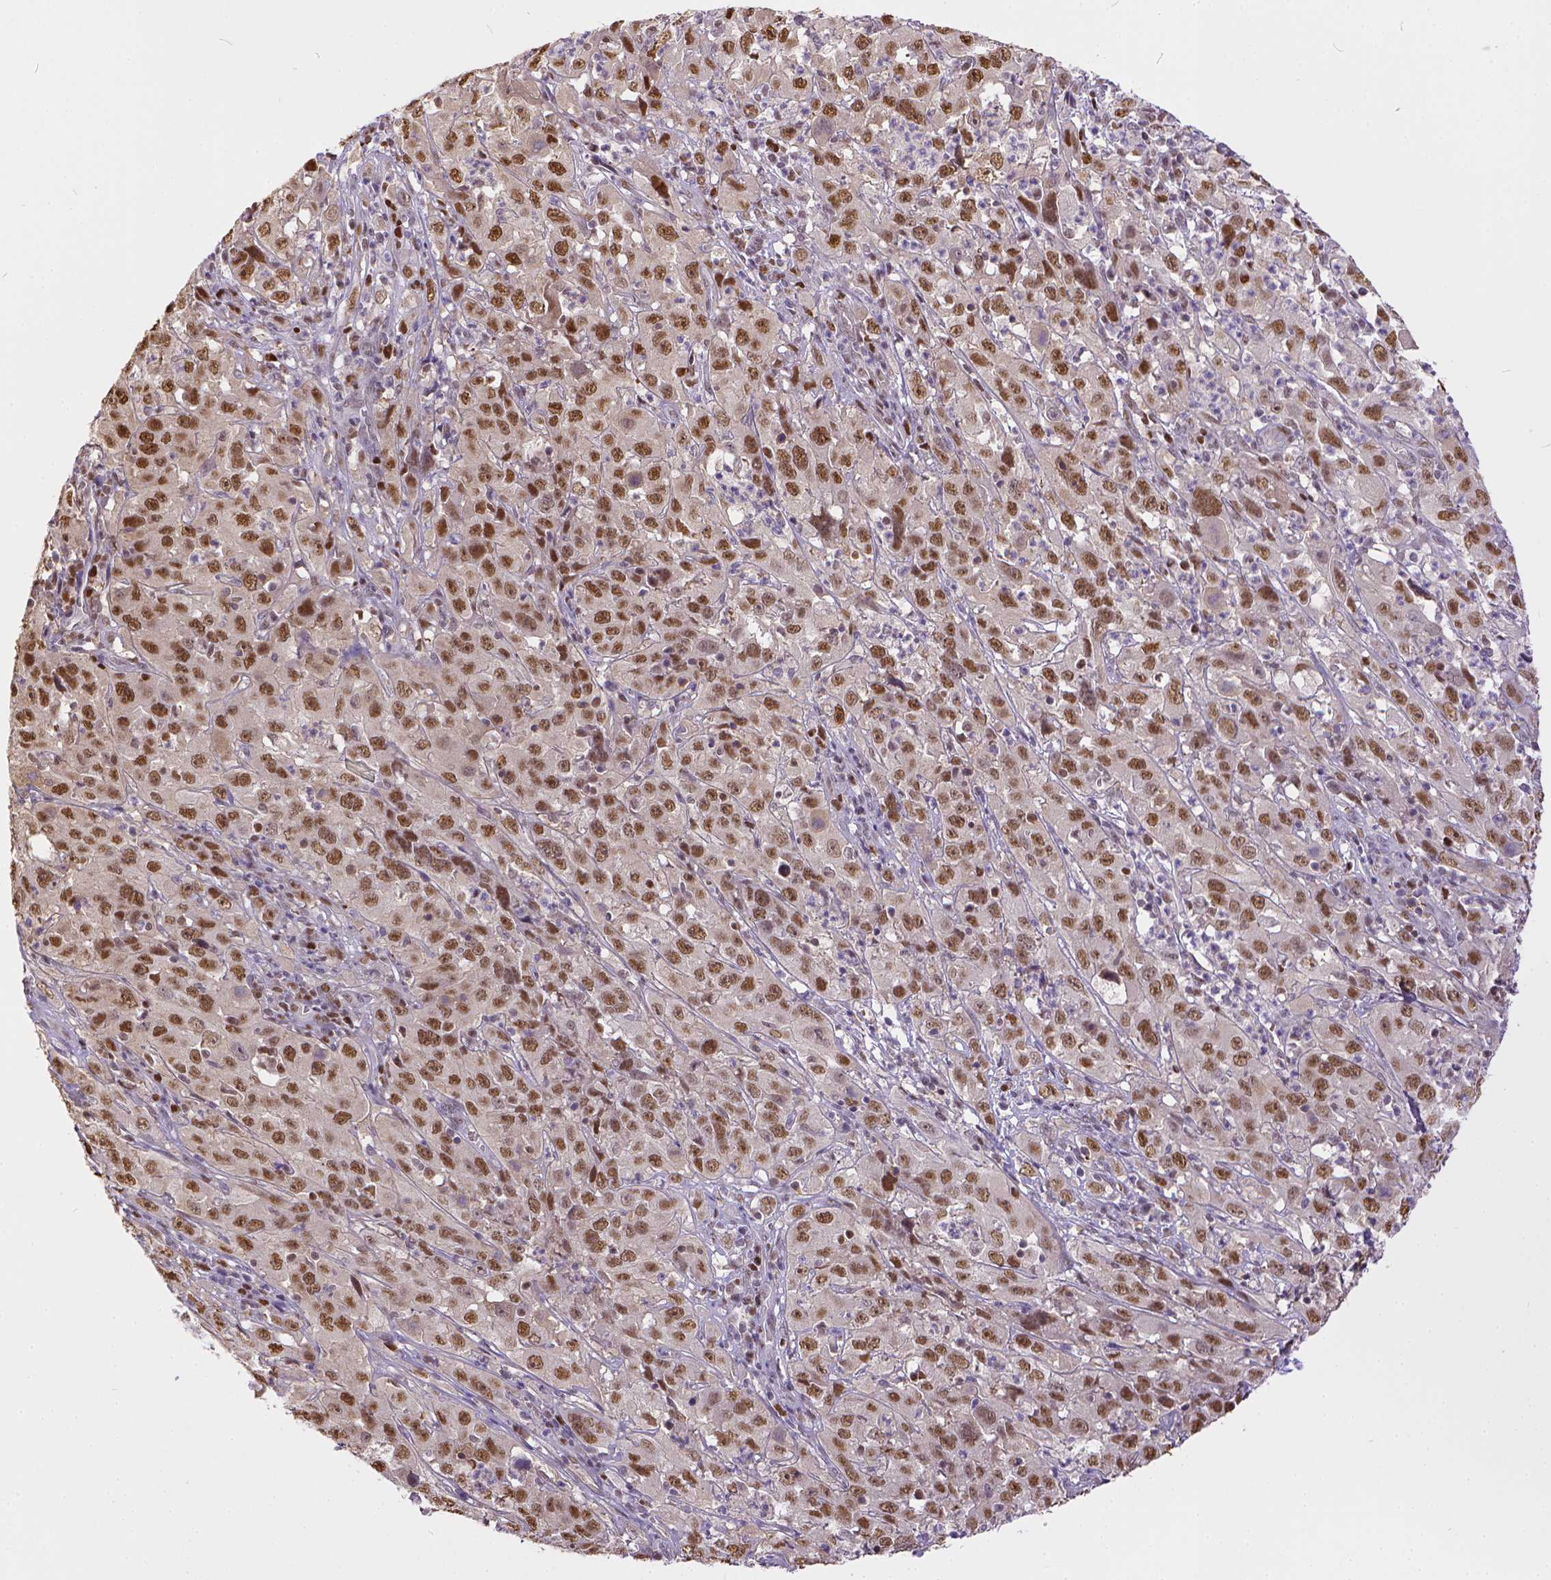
{"staining": {"intensity": "moderate", "quantity": ">75%", "location": "nuclear"}, "tissue": "cervical cancer", "cell_type": "Tumor cells", "image_type": "cancer", "snomed": [{"axis": "morphology", "description": "Squamous cell carcinoma, NOS"}, {"axis": "topography", "description": "Cervix"}], "caption": "Human cervical squamous cell carcinoma stained for a protein (brown) demonstrates moderate nuclear positive staining in approximately >75% of tumor cells.", "gene": "ERCC1", "patient": {"sex": "female", "age": 32}}